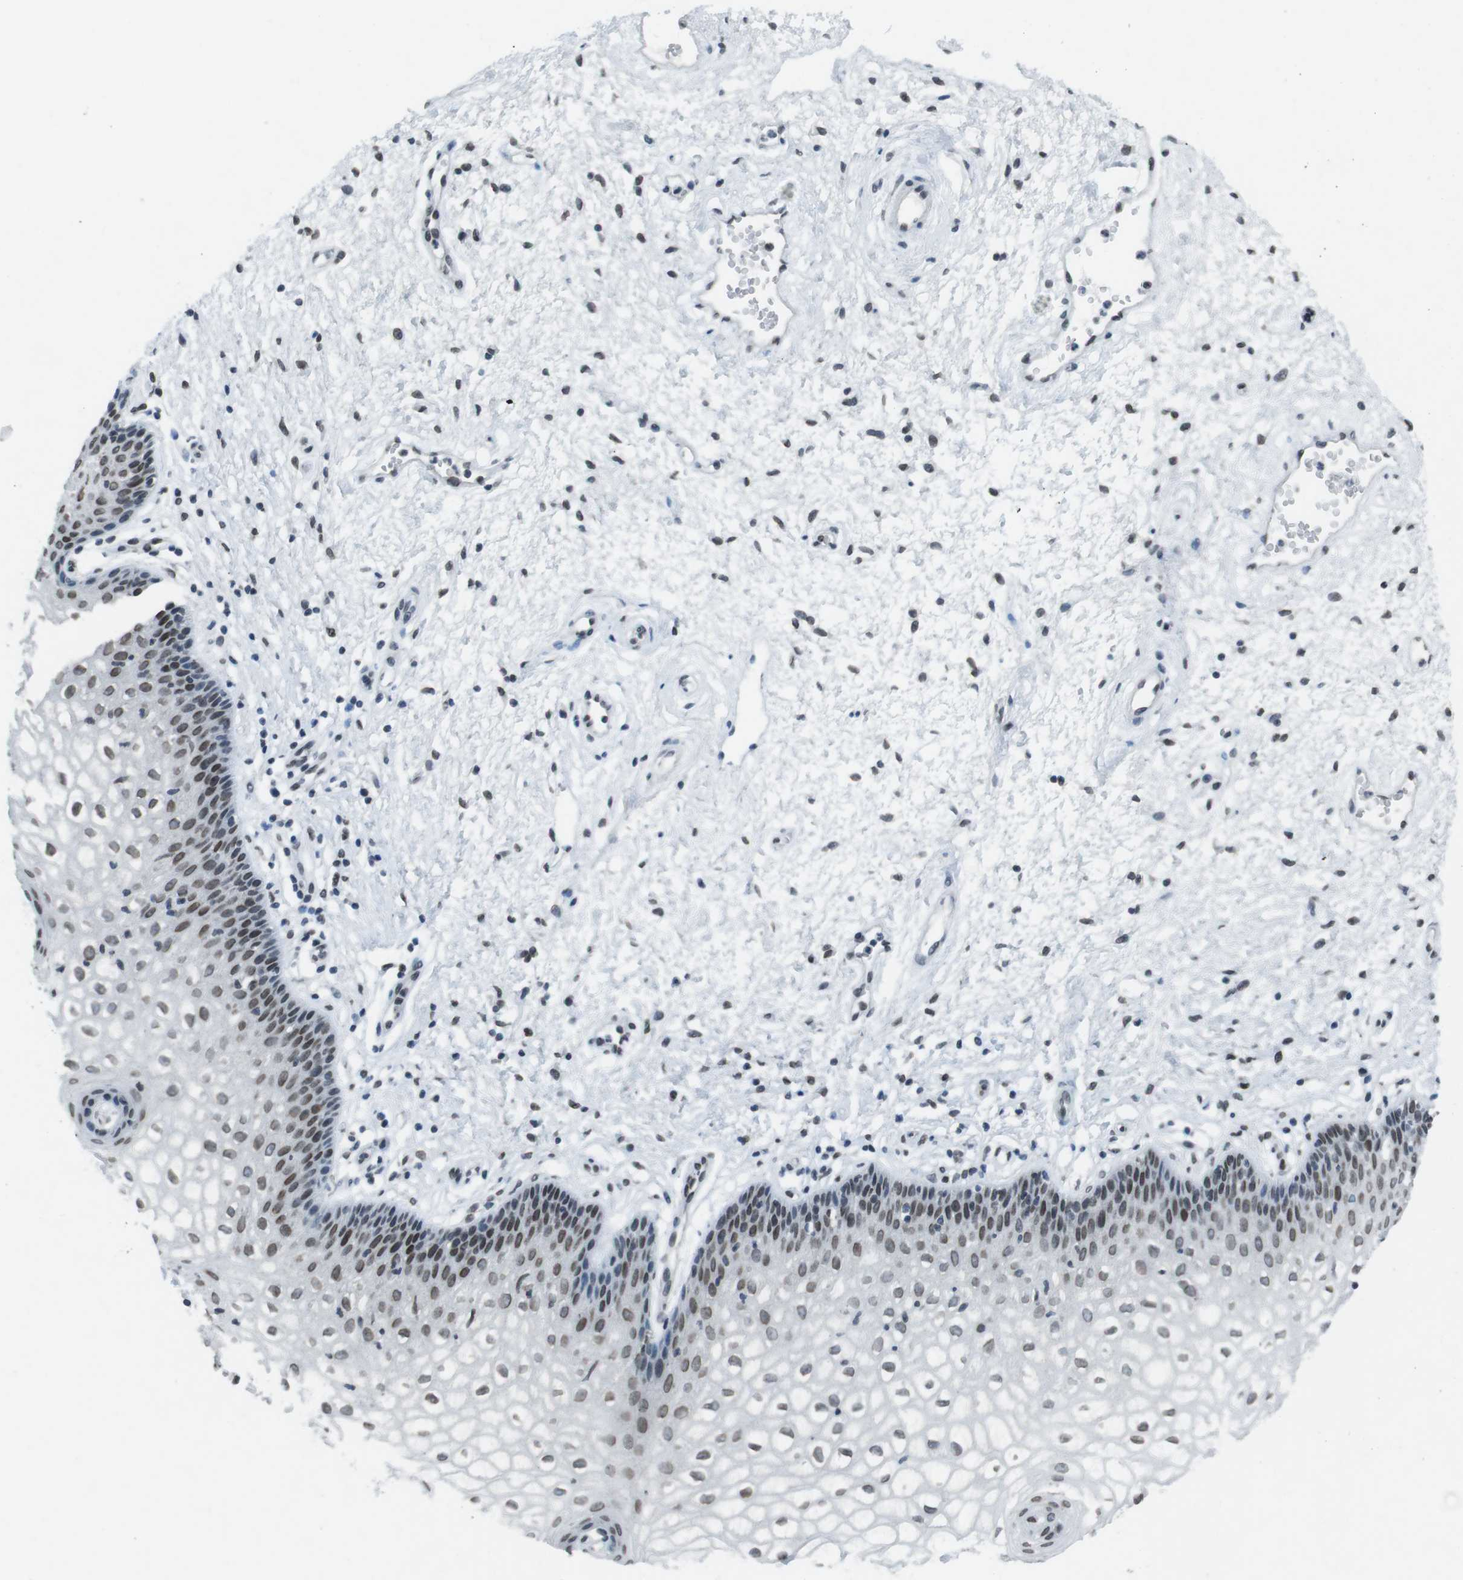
{"staining": {"intensity": "moderate", "quantity": "25%-75%", "location": "nuclear"}, "tissue": "vagina", "cell_type": "Squamous epithelial cells", "image_type": "normal", "snomed": [{"axis": "morphology", "description": "Normal tissue, NOS"}, {"axis": "topography", "description": "Vagina"}], "caption": "An immunohistochemistry photomicrograph of unremarkable tissue is shown. Protein staining in brown highlights moderate nuclear positivity in vagina within squamous epithelial cells. The staining was performed using DAB (3,3'-diaminobenzidine), with brown indicating positive protein expression. Nuclei are stained blue with hematoxylin.", "gene": "MAD1L1", "patient": {"sex": "female", "age": 34}}